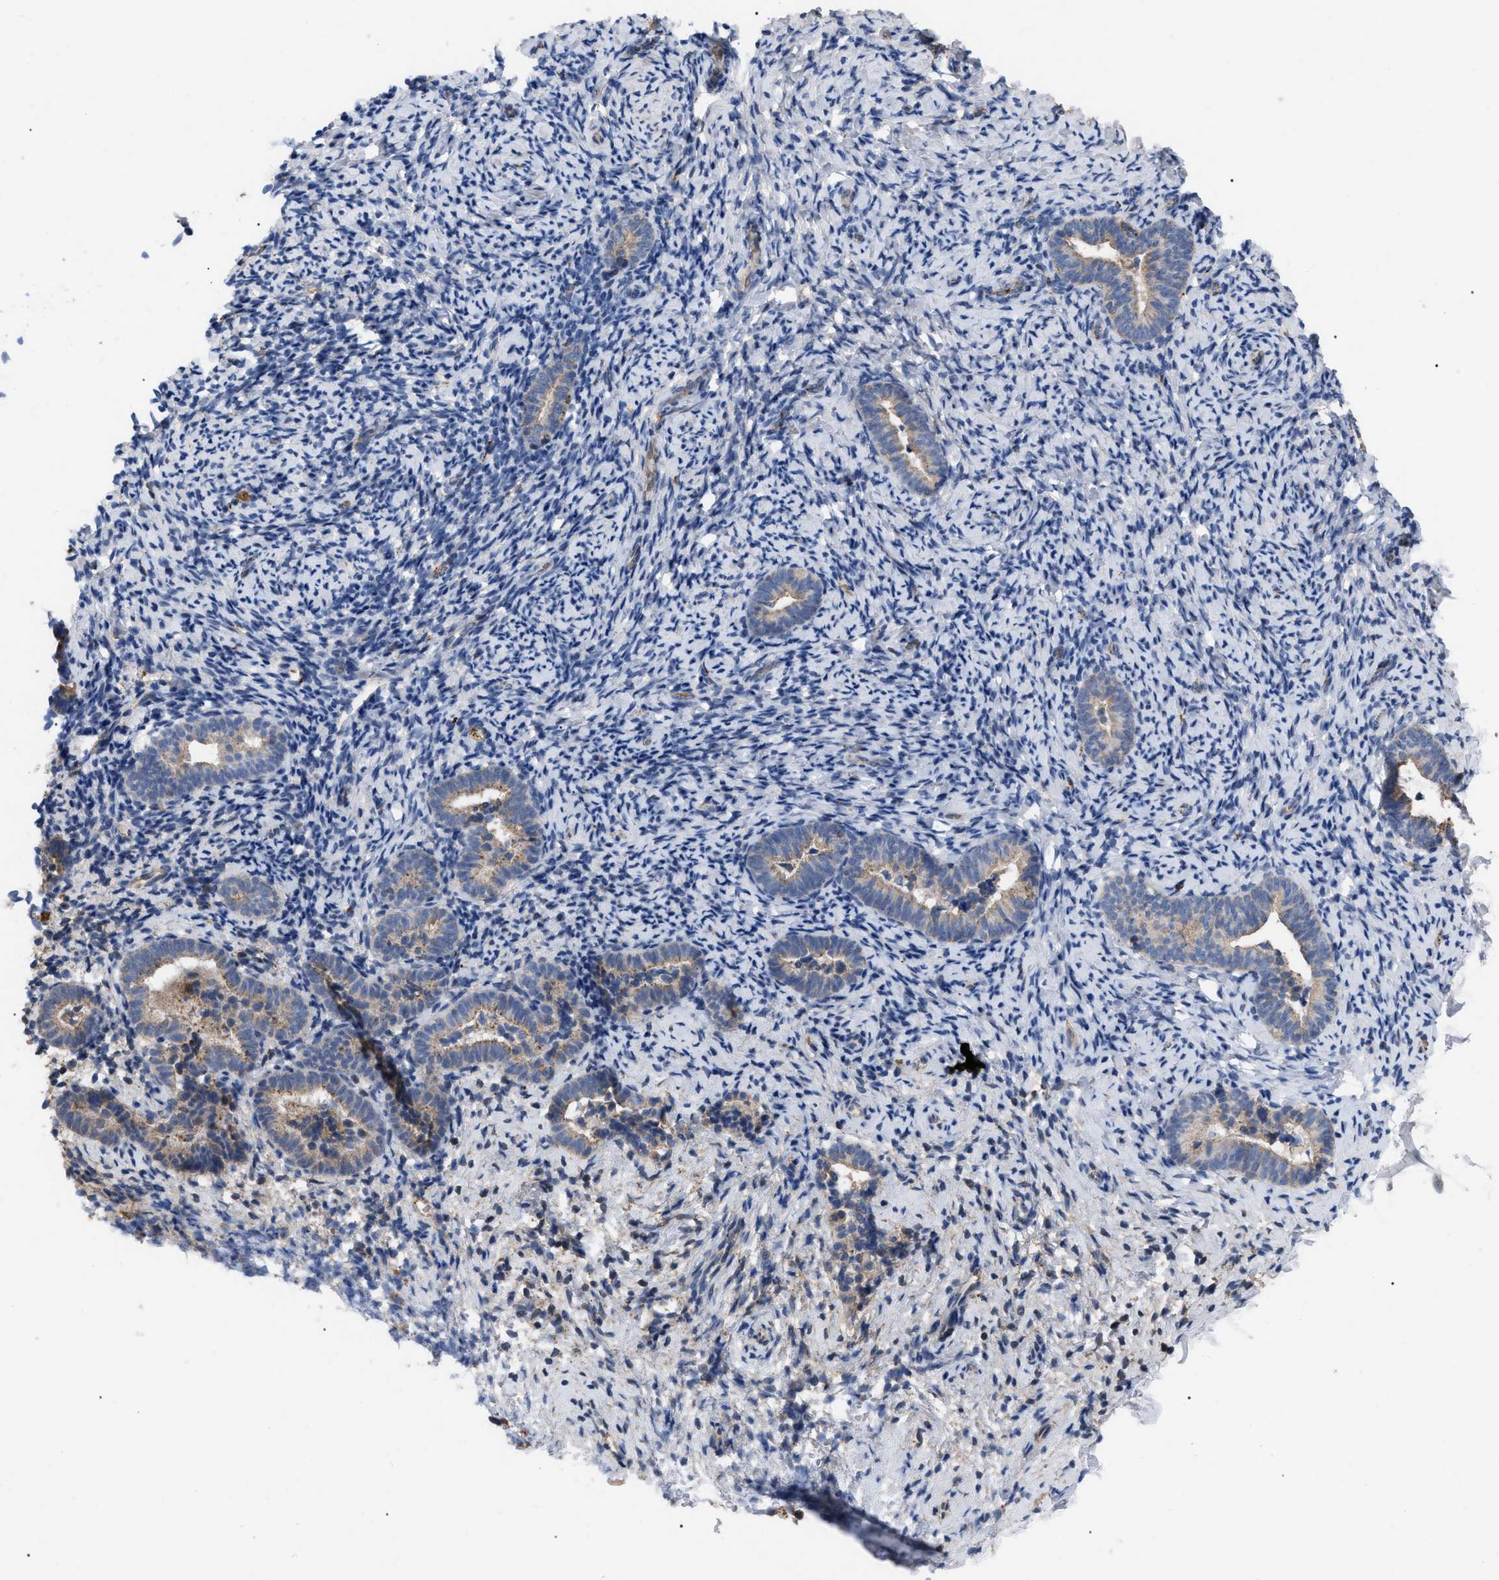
{"staining": {"intensity": "negative", "quantity": "none", "location": "none"}, "tissue": "endometrium", "cell_type": "Cells in endometrial stroma", "image_type": "normal", "snomed": [{"axis": "morphology", "description": "Normal tissue, NOS"}, {"axis": "topography", "description": "Endometrium"}], "caption": "This is a histopathology image of immunohistochemistry (IHC) staining of unremarkable endometrium, which shows no staining in cells in endometrial stroma.", "gene": "FAM171A2", "patient": {"sex": "female", "age": 51}}